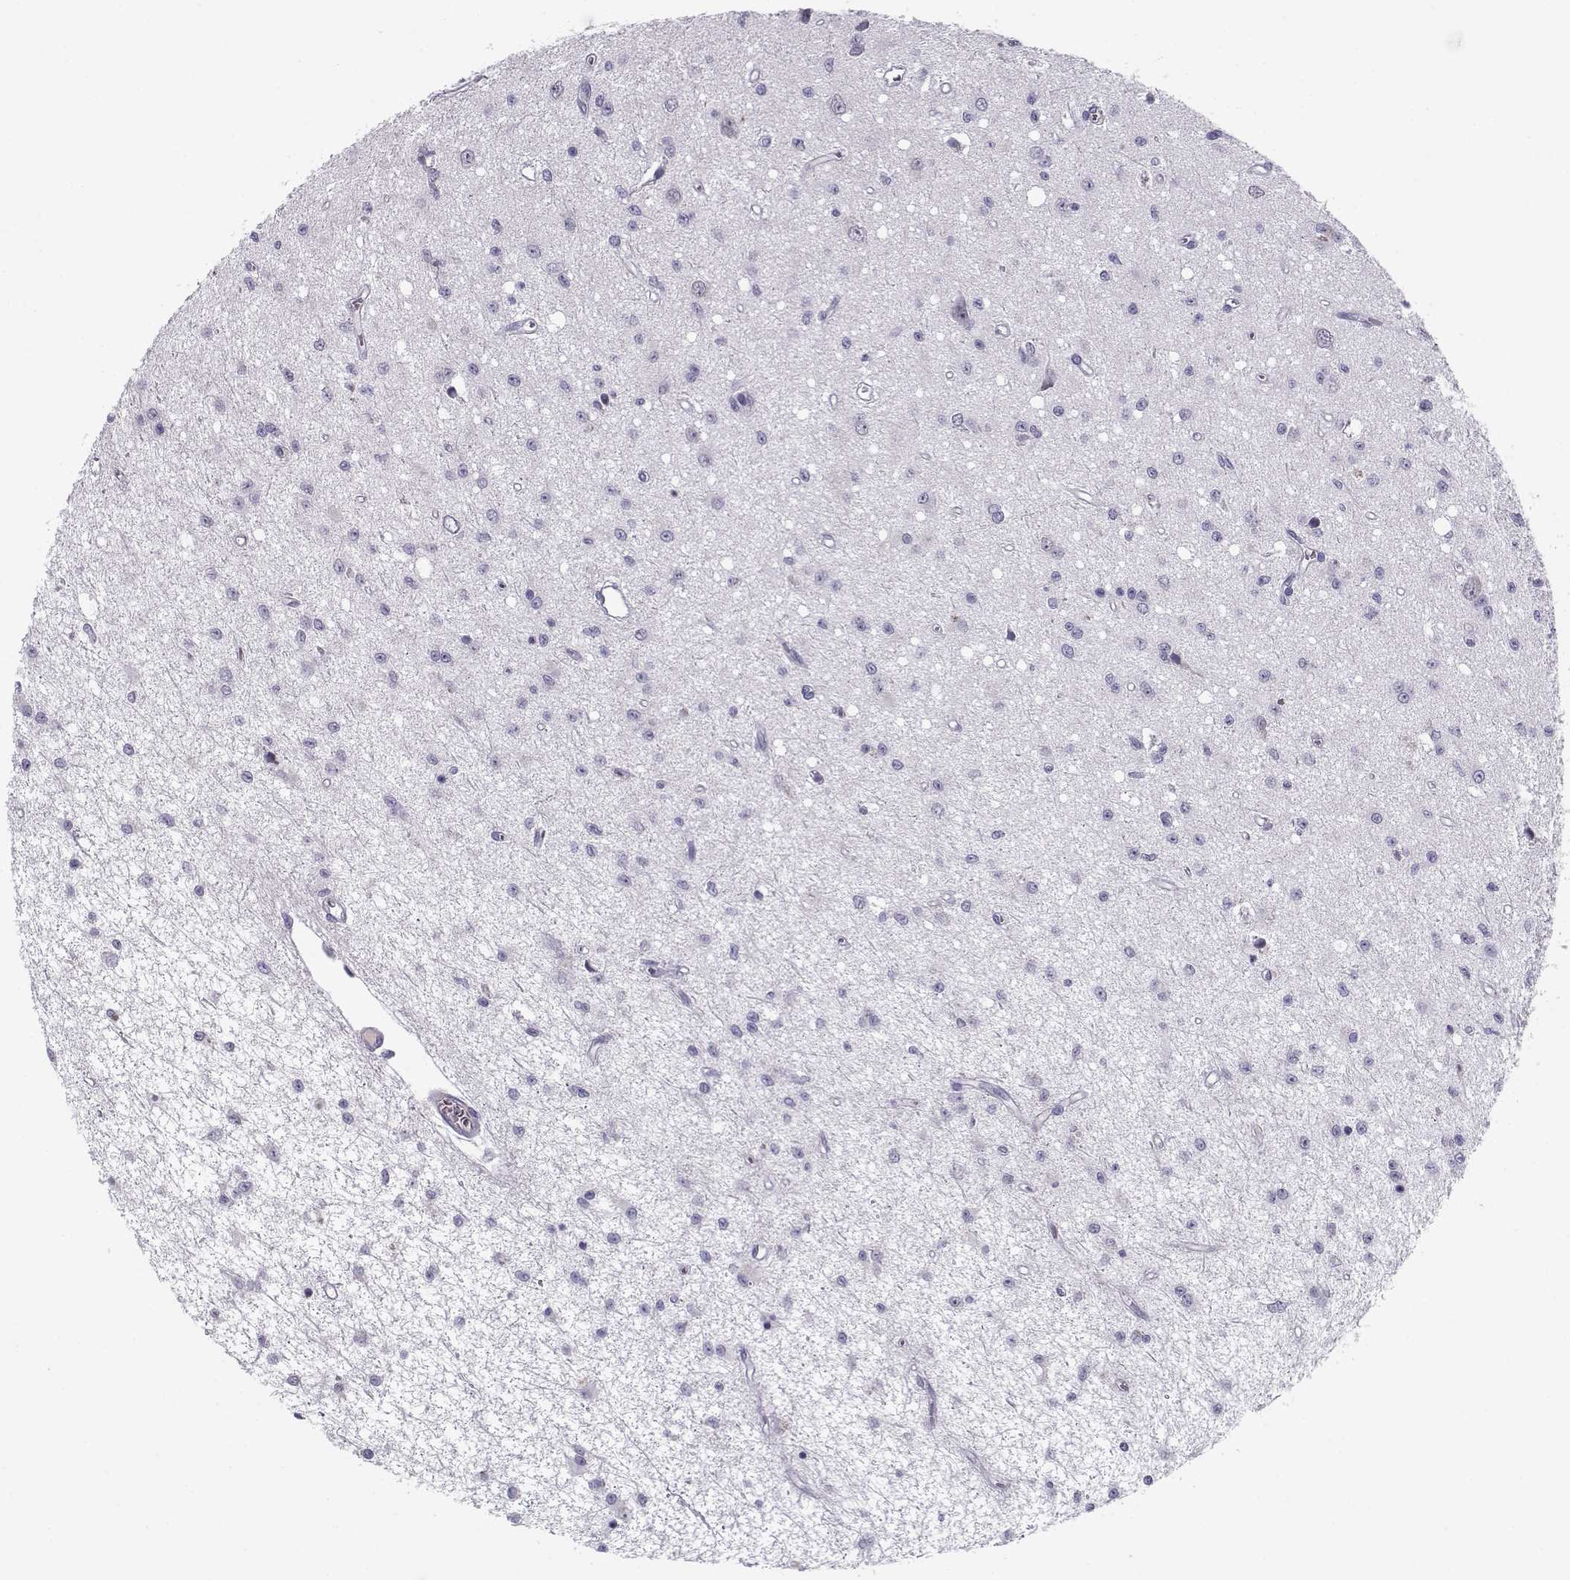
{"staining": {"intensity": "negative", "quantity": "none", "location": "none"}, "tissue": "glioma", "cell_type": "Tumor cells", "image_type": "cancer", "snomed": [{"axis": "morphology", "description": "Glioma, malignant, Low grade"}, {"axis": "topography", "description": "Brain"}], "caption": "IHC histopathology image of glioma stained for a protein (brown), which demonstrates no expression in tumor cells.", "gene": "CFAP77", "patient": {"sex": "female", "age": 45}}